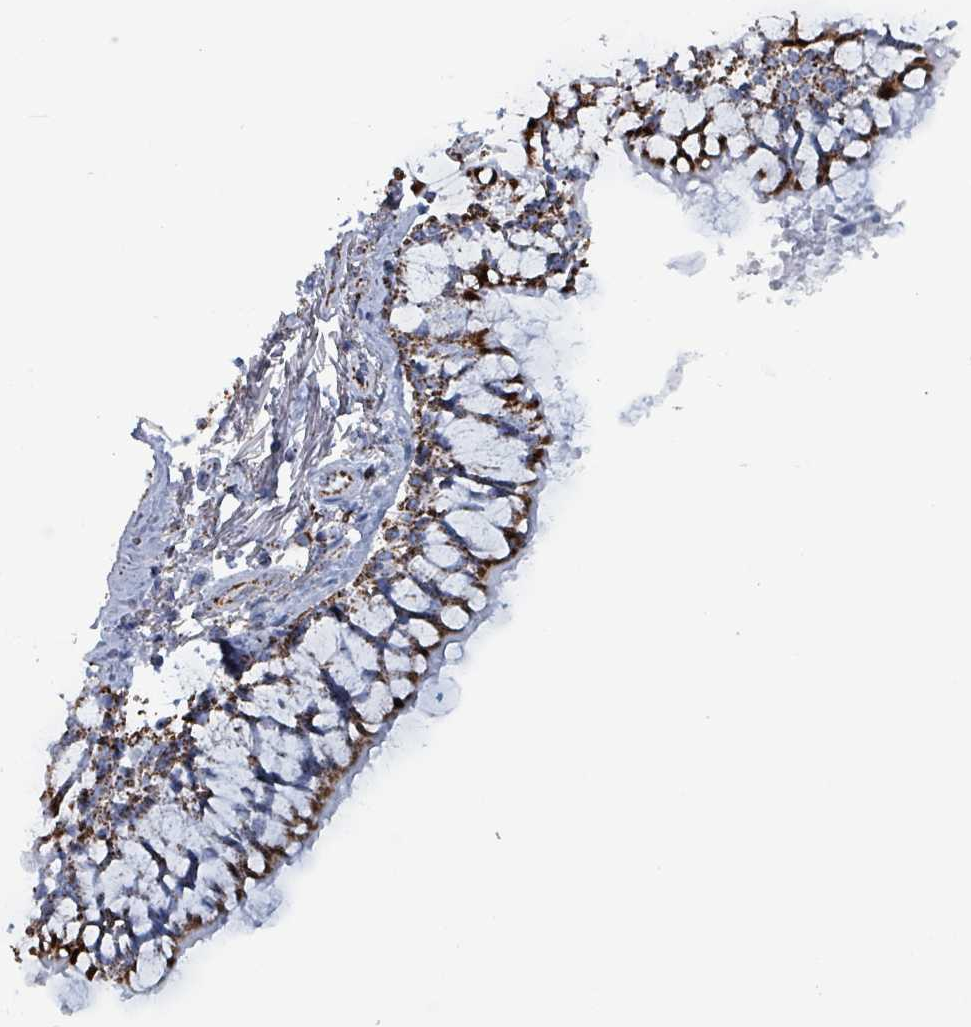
{"staining": {"intensity": "strong", "quantity": ">75%", "location": "cytoplasmic/membranous"}, "tissue": "bronchus", "cell_type": "Respiratory epithelial cells", "image_type": "normal", "snomed": [{"axis": "morphology", "description": "Normal tissue, NOS"}, {"axis": "topography", "description": "Bronchus"}], "caption": "This is a histology image of immunohistochemistry (IHC) staining of normal bronchus, which shows strong expression in the cytoplasmic/membranous of respiratory epithelial cells.", "gene": "IDH3B", "patient": {"sex": "male", "age": 70}}